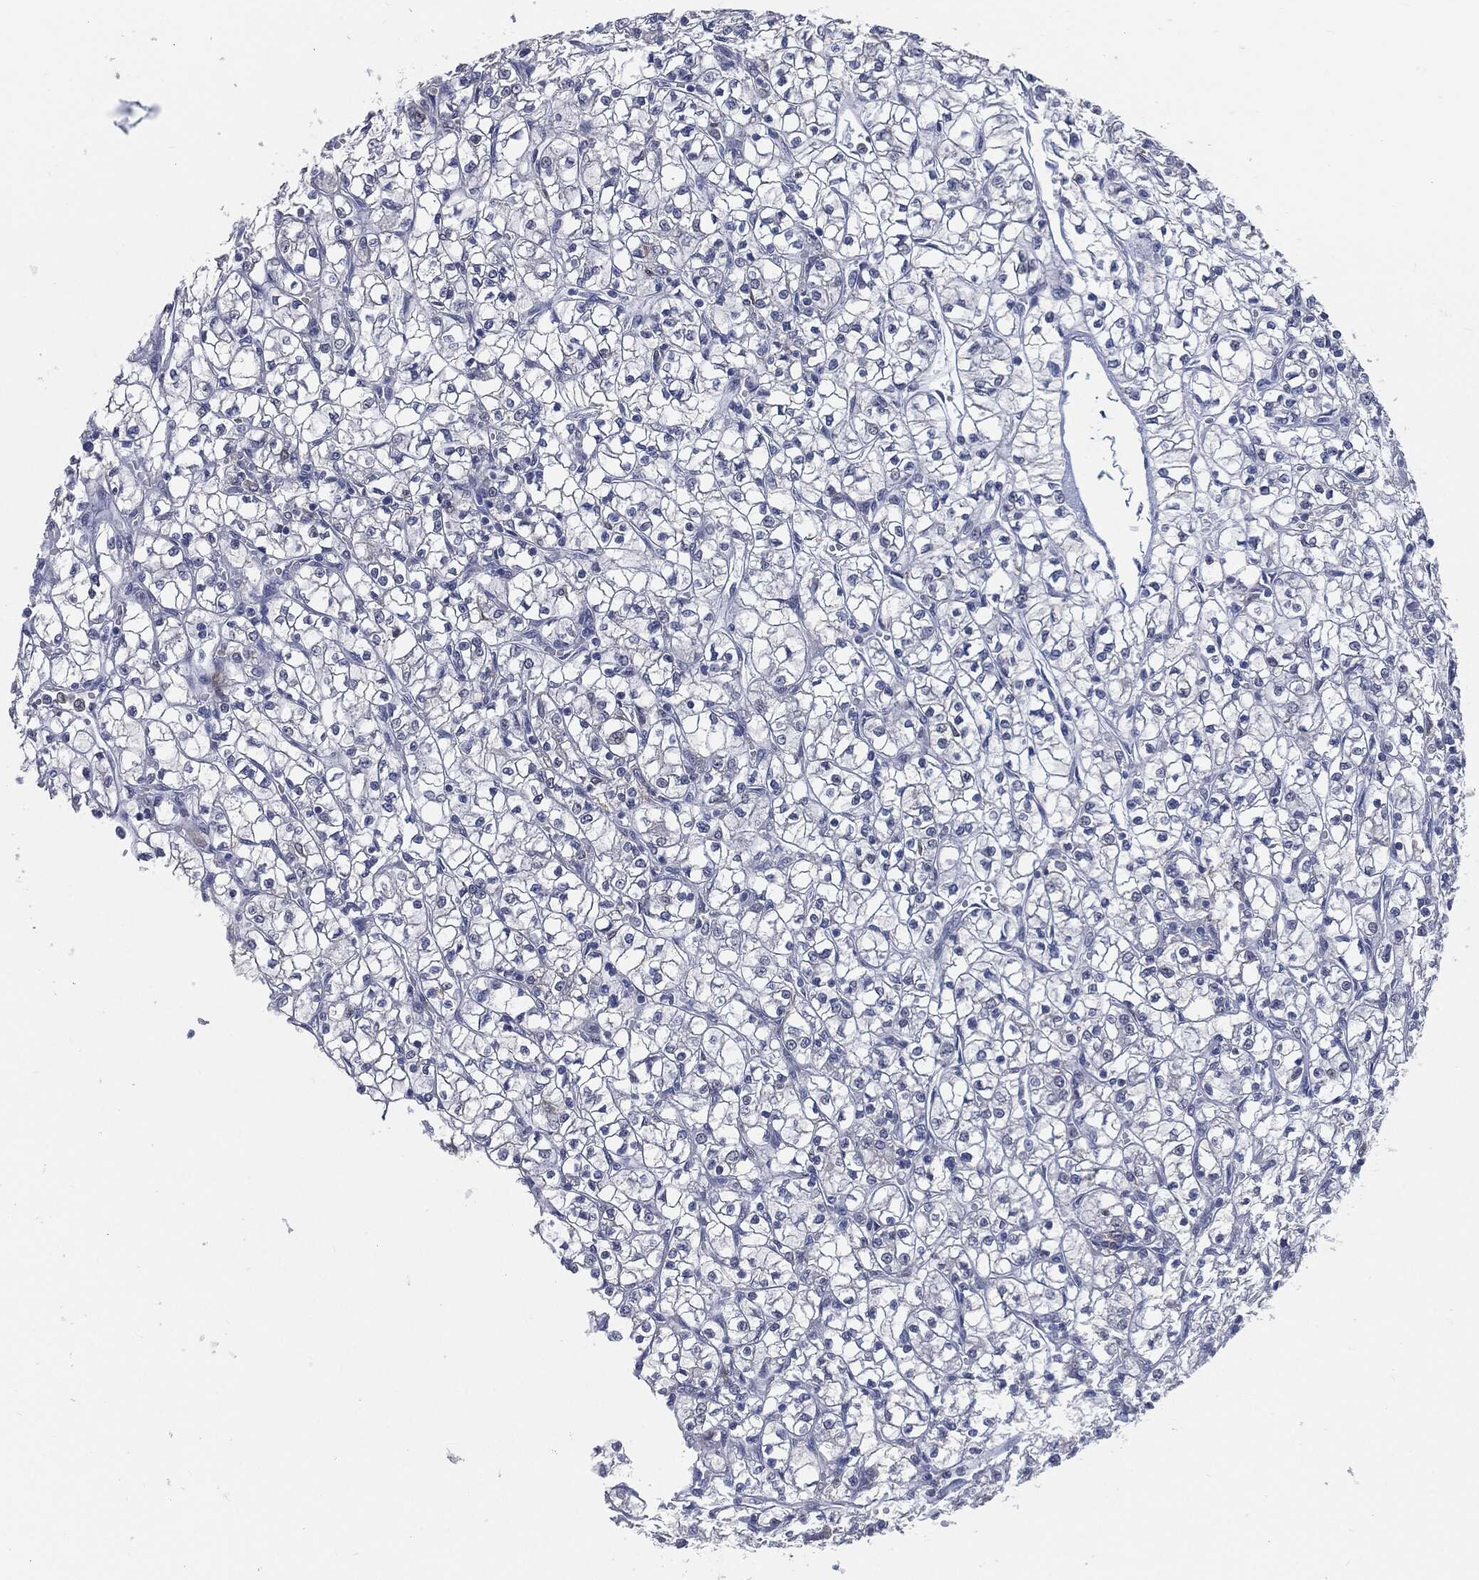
{"staining": {"intensity": "negative", "quantity": "none", "location": "none"}, "tissue": "renal cancer", "cell_type": "Tumor cells", "image_type": "cancer", "snomed": [{"axis": "morphology", "description": "Adenocarcinoma, NOS"}, {"axis": "topography", "description": "Kidney"}], "caption": "This image is of renal cancer stained with IHC to label a protein in brown with the nuclei are counter-stained blue. There is no staining in tumor cells.", "gene": "PROM1", "patient": {"sex": "female", "age": 64}}